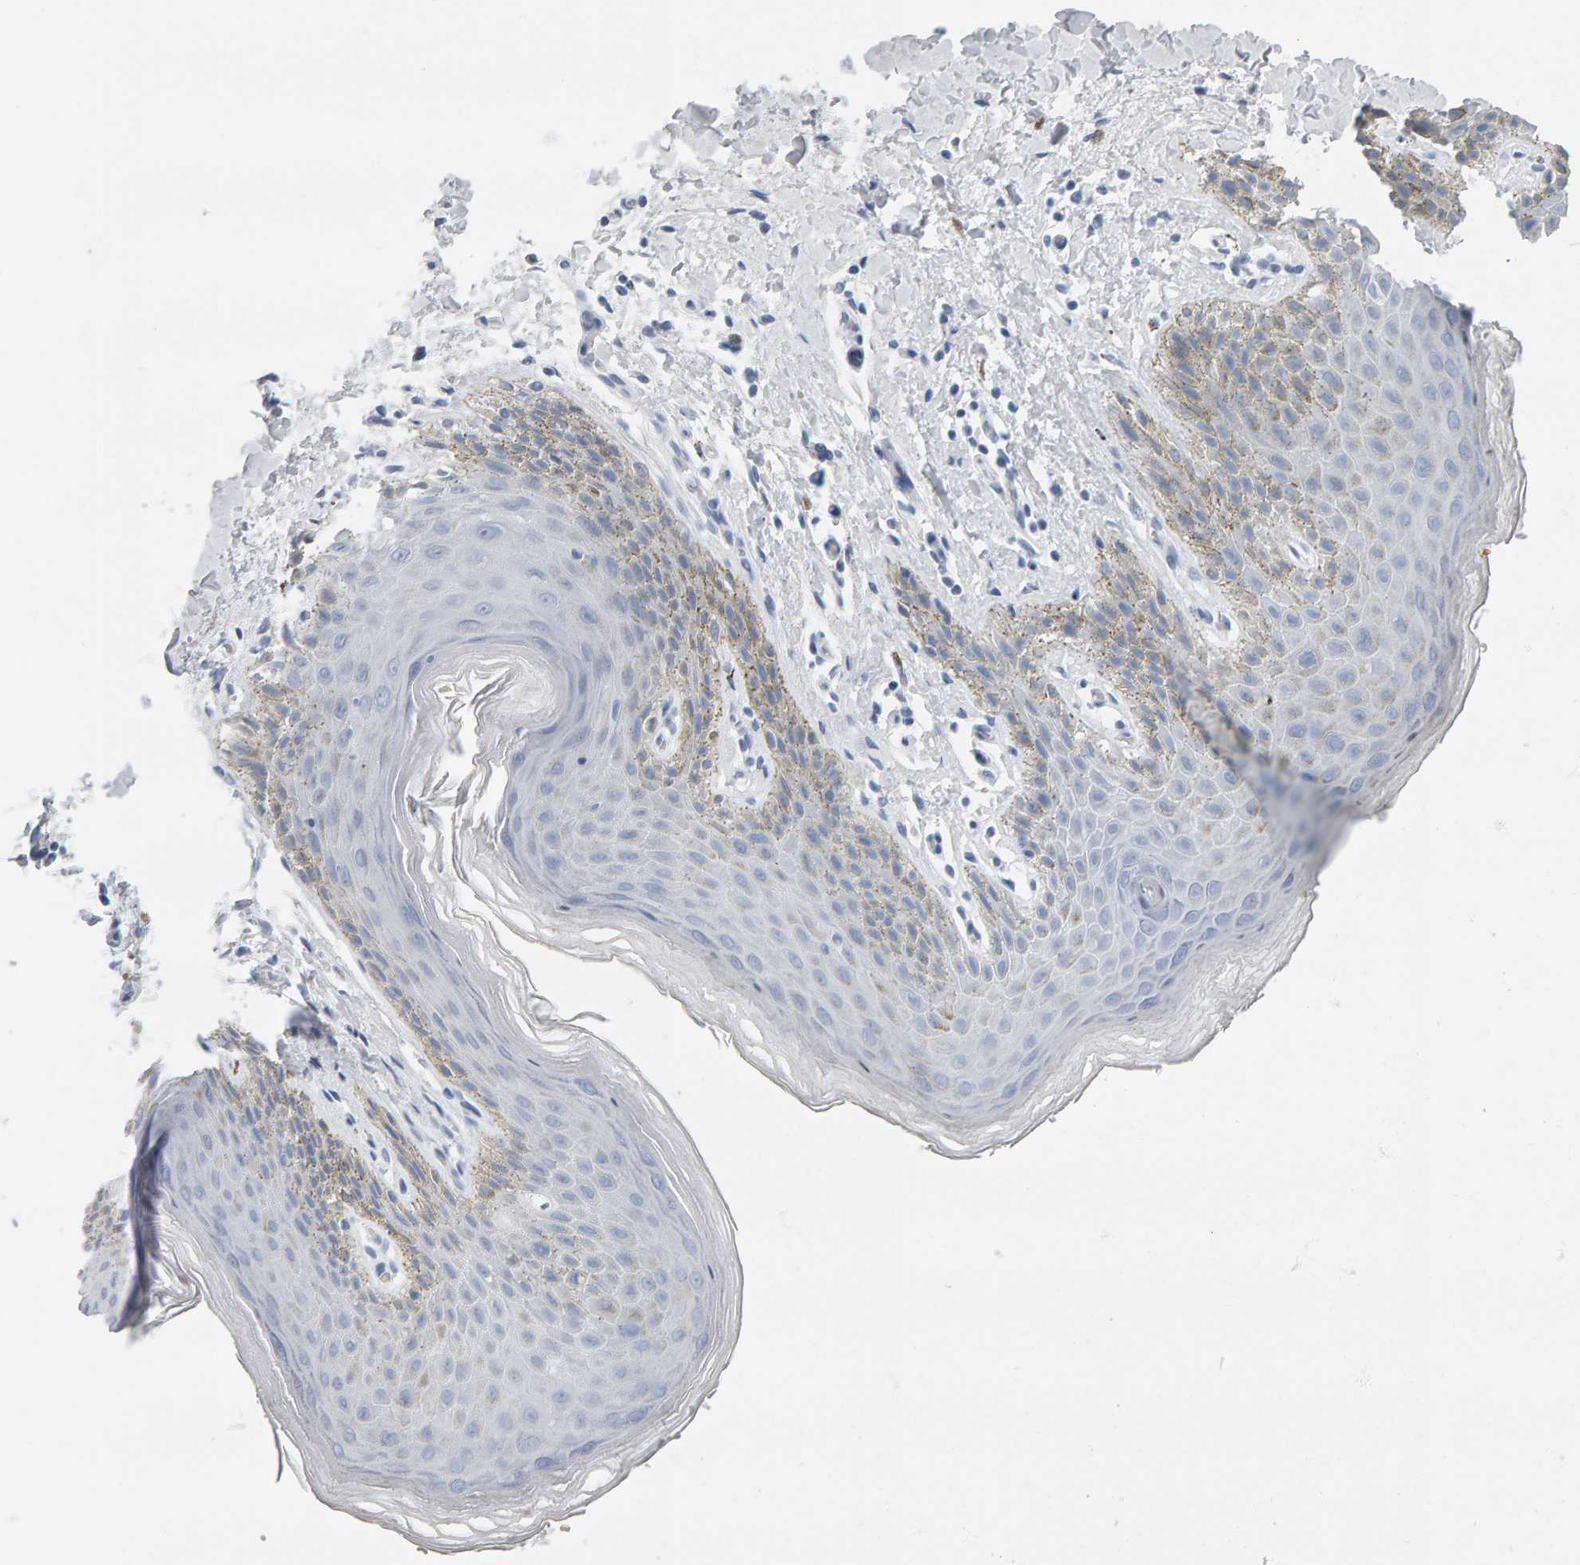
{"staining": {"intensity": "weak", "quantity": "<25%", "location": "cytoplasmic/membranous"}, "tissue": "skin", "cell_type": "Epidermal cells", "image_type": "normal", "snomed": [{"axis": "morphology", "description": "Normal tissue, NOS"}, {"axis": "topography", "description": "Anal"}, {"axis": "topography", "description": "Peripheral nerve tissue"}], "caption": "A high-resolution micrograph shows immunohistochemistry staining of normal skin, which reveals no significant positivity in epidermal cells.", "gene": "SPACA3", "patient": {"sex": "male", "age": 44}}